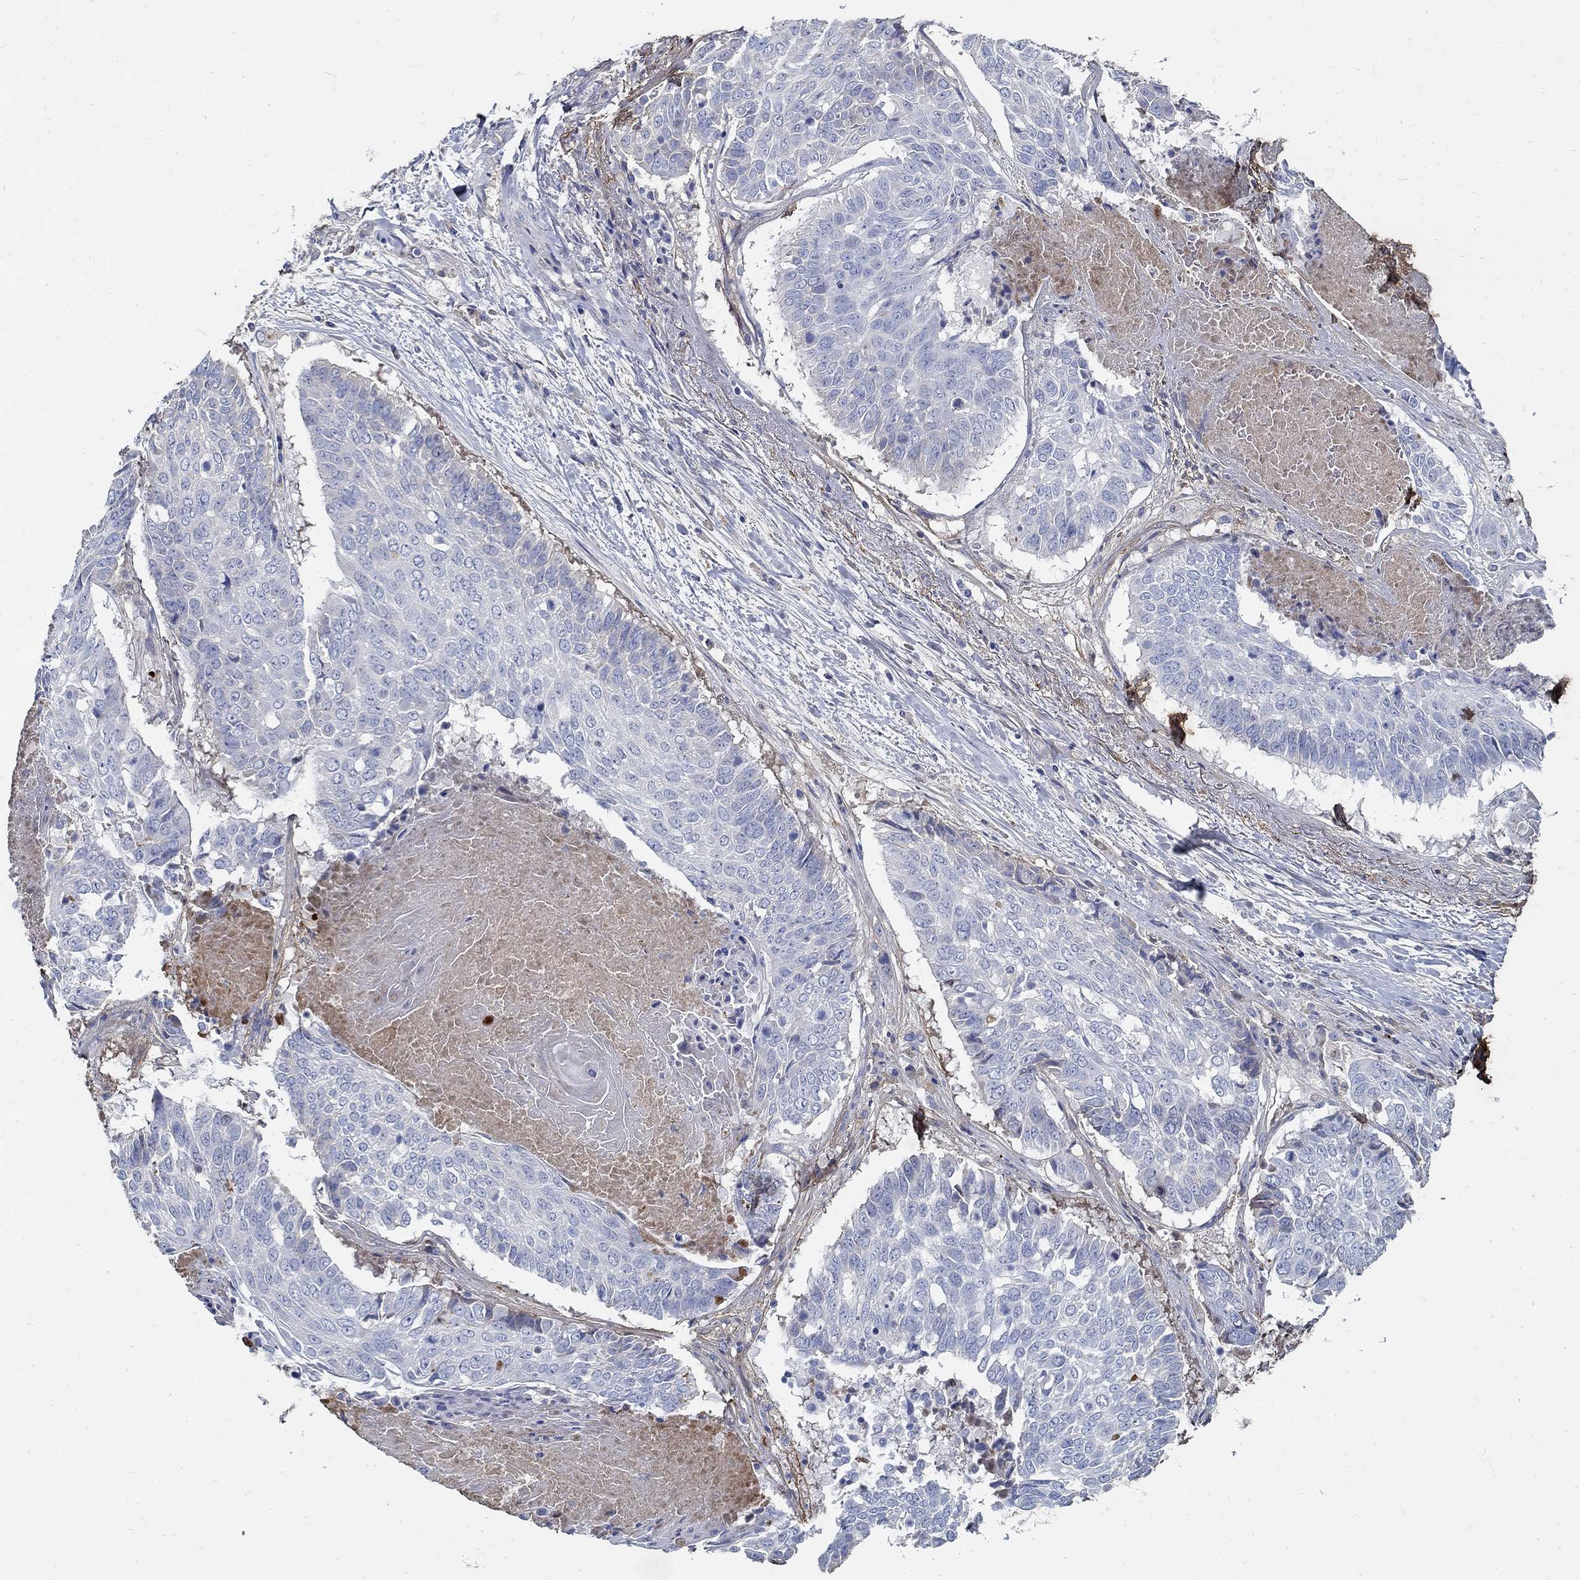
{"staining": {"intensity": "negative", "quantity": "none", "location": "none"}, "tissue": "lung cancer", "cell_type": "Tumor cells", "image_type": "cancer", "snomed": [{"axis": "morphology", "description": "Squamous cell carcinoma, NOS"}, {"axis": "topography", "description": "Lung"}], "caption": "Immunohistochemistry image of neoplastic tissue: human squamous cell carcinoma (lung) stained with DAB (3,3'-diaminobenzidine) displays no significant protein expression in tumor cells.", "gene": "TGFBI", "patient": {"sex": "male", "age": 64}}